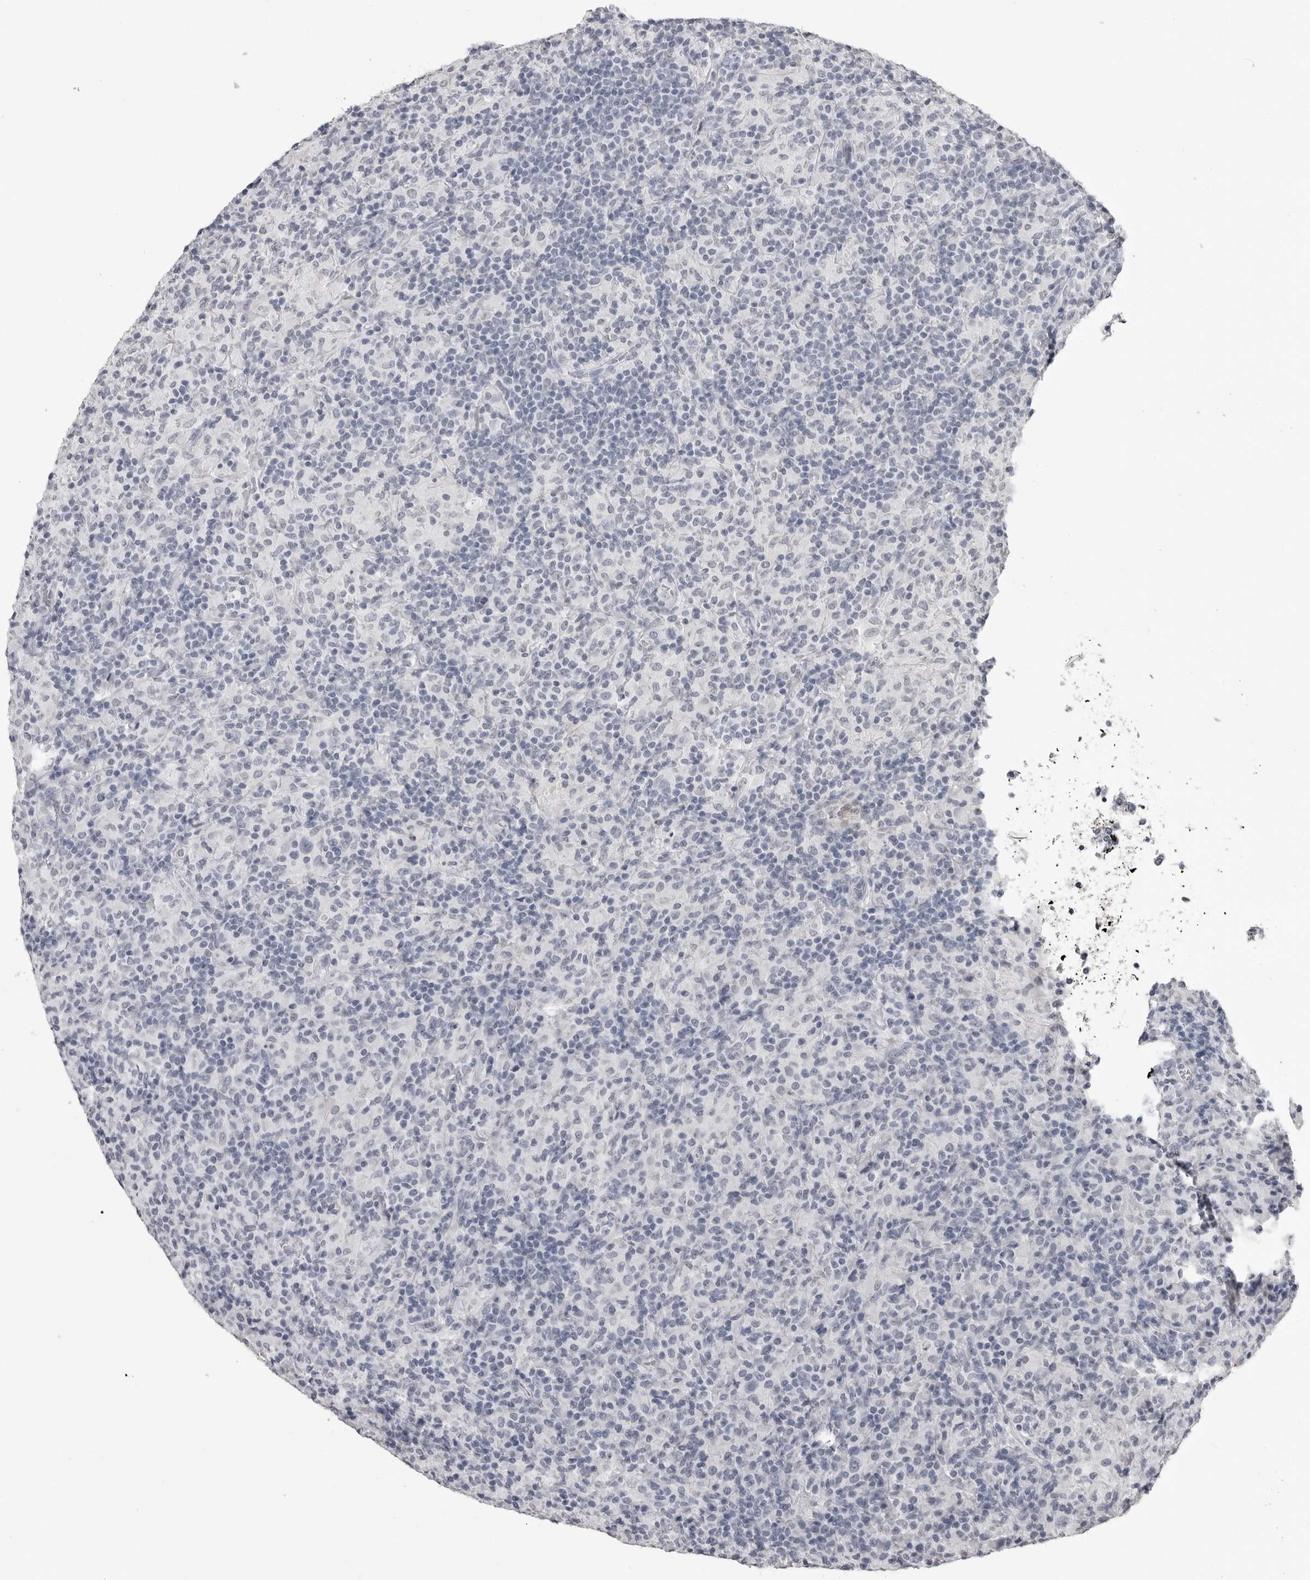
{"staining": {"intensity": "negative", "quantity": "none", "location": "none"}, "tissue": "lymphoma", "cell_type": "Tumor cells", "image_type": "cancer", "snomed": [{"axis": "morphology", "description": "Hodgkin's disease, NOS"}, {"axis": "topography", "description": "Lymph node"}], "caption": "Tumor cells show no significant positivity in lymphoma.", "gene": "HEPACAM", "patient": {"sex": "male", "age": 70}}